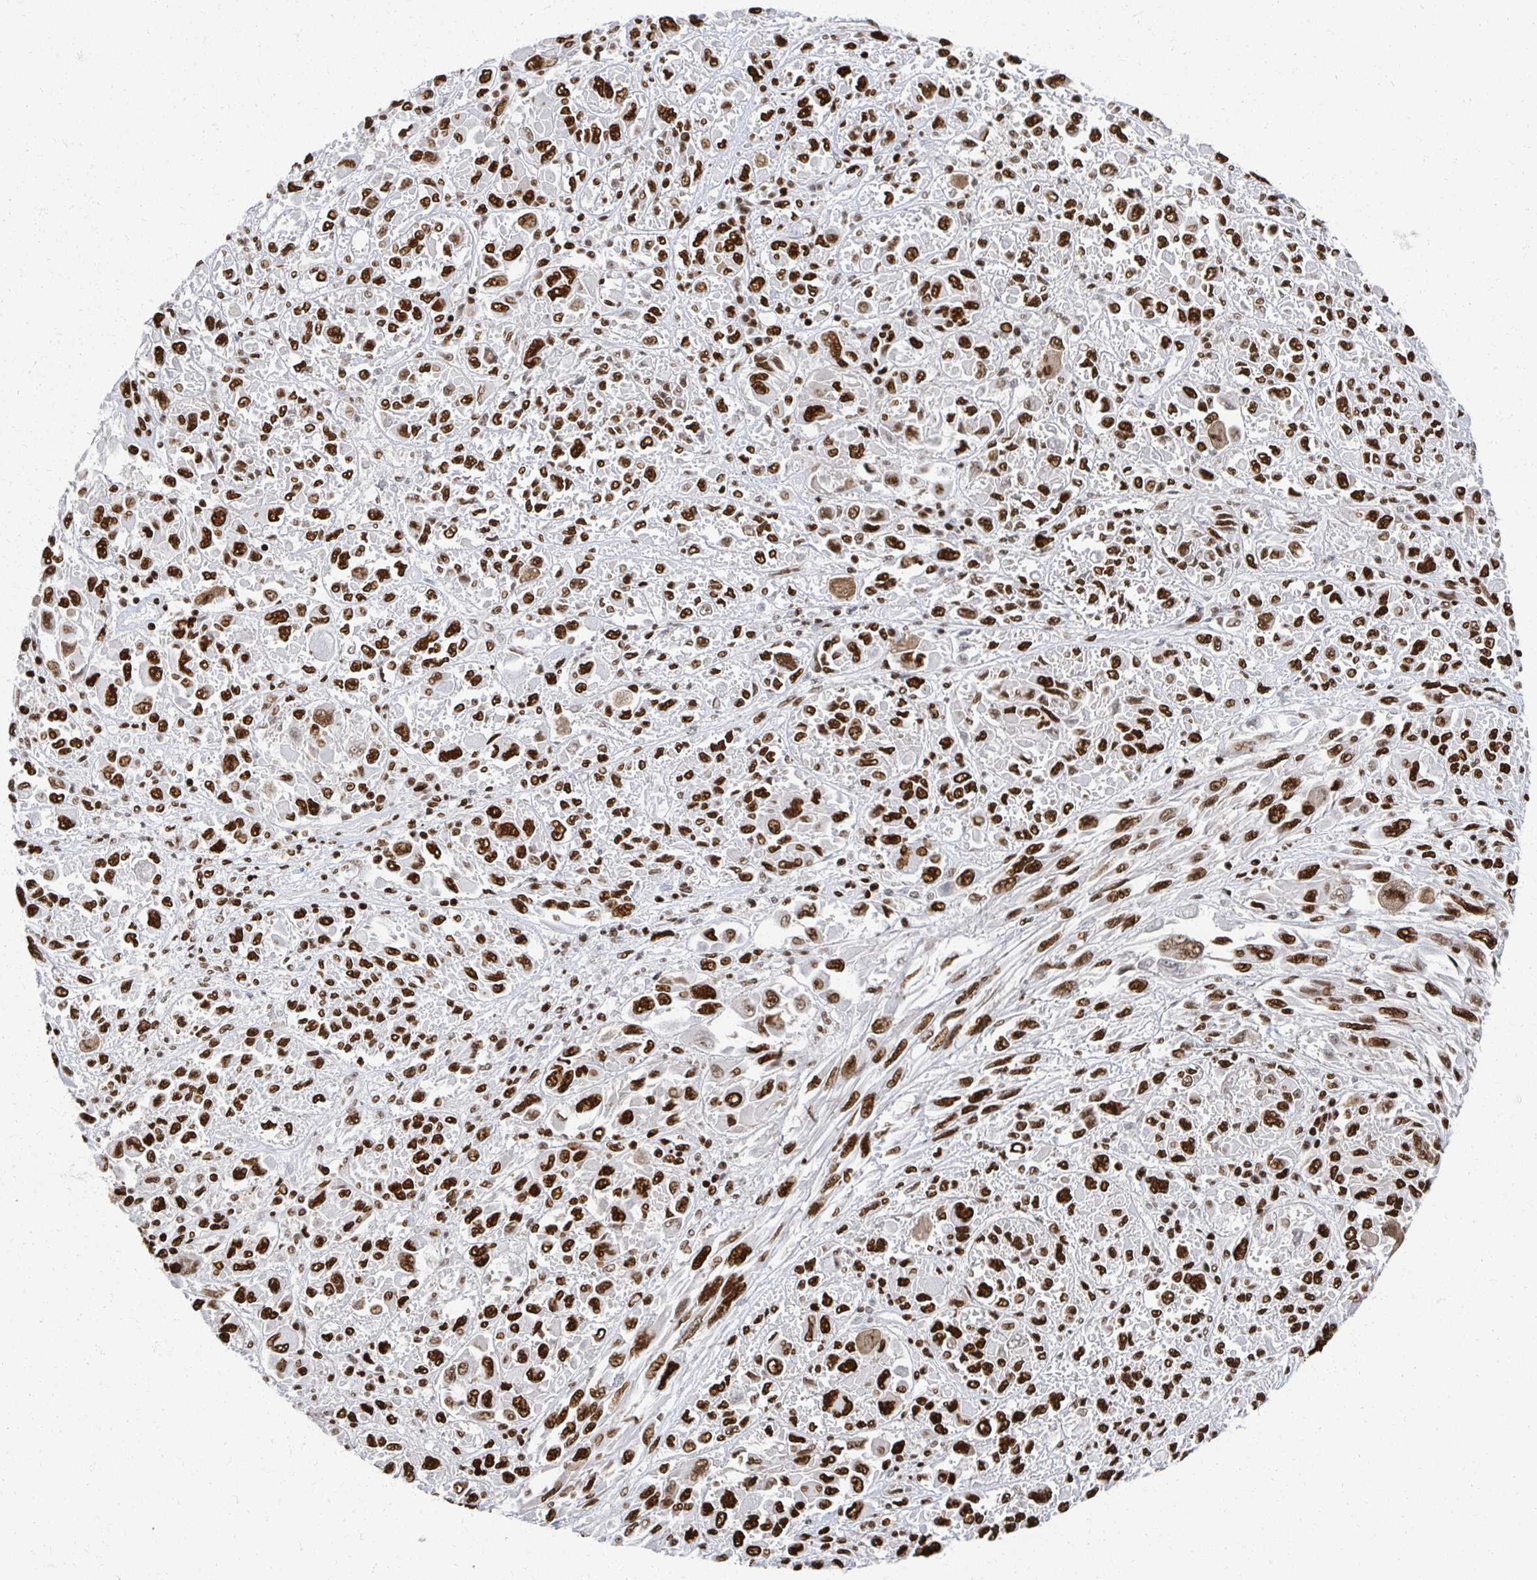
{"staining": {"intensity": "strong", "quantity": ">75%", "location": "nuclear"}, "tissue": "melanoma", "cell_type": "Tumor cells", "image_type": "cancer", "snomed": [{"axis": "morphology", "description": "Malignant melanoma, NOS"}, {"axis": "topography", "description": "Skin"}], "caption": "A photomicrograph showing strong nuclear expression in approximately >75% of tumor cells in melanoma, as visualized by brown immunohistochemical staining.", "gene": "RBBP7", "patient": {"sex": "female", "age": 91}}